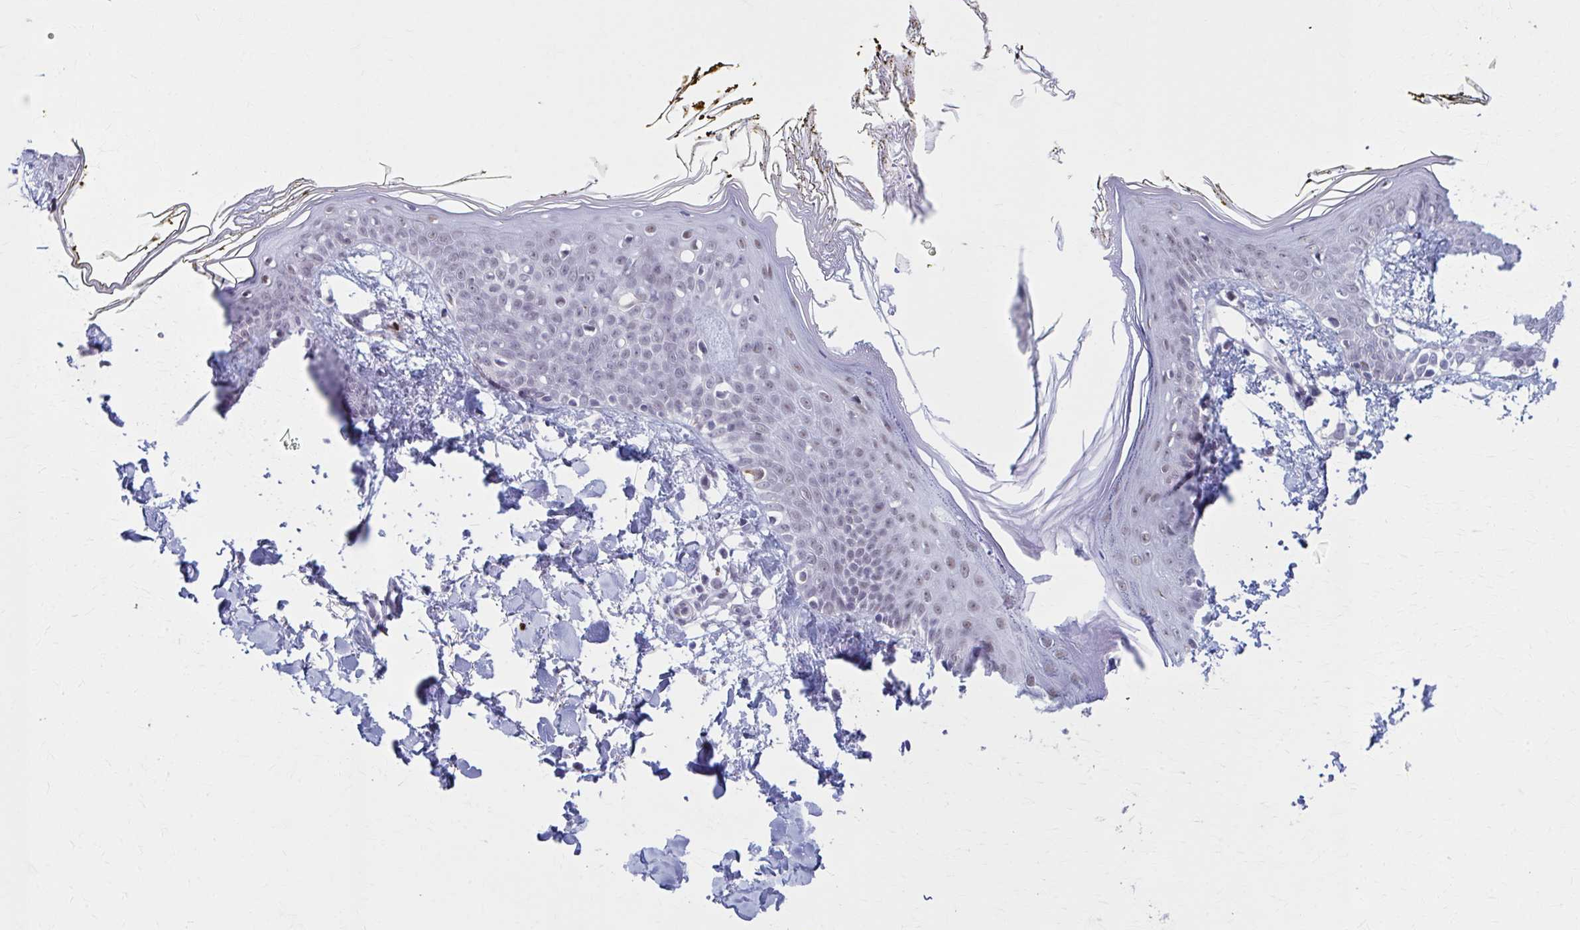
{"staining": {"intensity": "weak", "quantity": ">75%", "location": "nuclear"}, "tissue": "skin", "cell_type": "Fibroblasts", "image_type": "normal", "snomed": [{"axis": "morphology", "description": "Normal tissue, NOS"}, {"axis": "topography", "description": "Skin"}], "caption": "Weak nuclear protein positivity is appreciated in approximately >75% of fibroblasts in skin.", "gene": "CCDC105", "patient": {"sex": "female", "age": 34}}